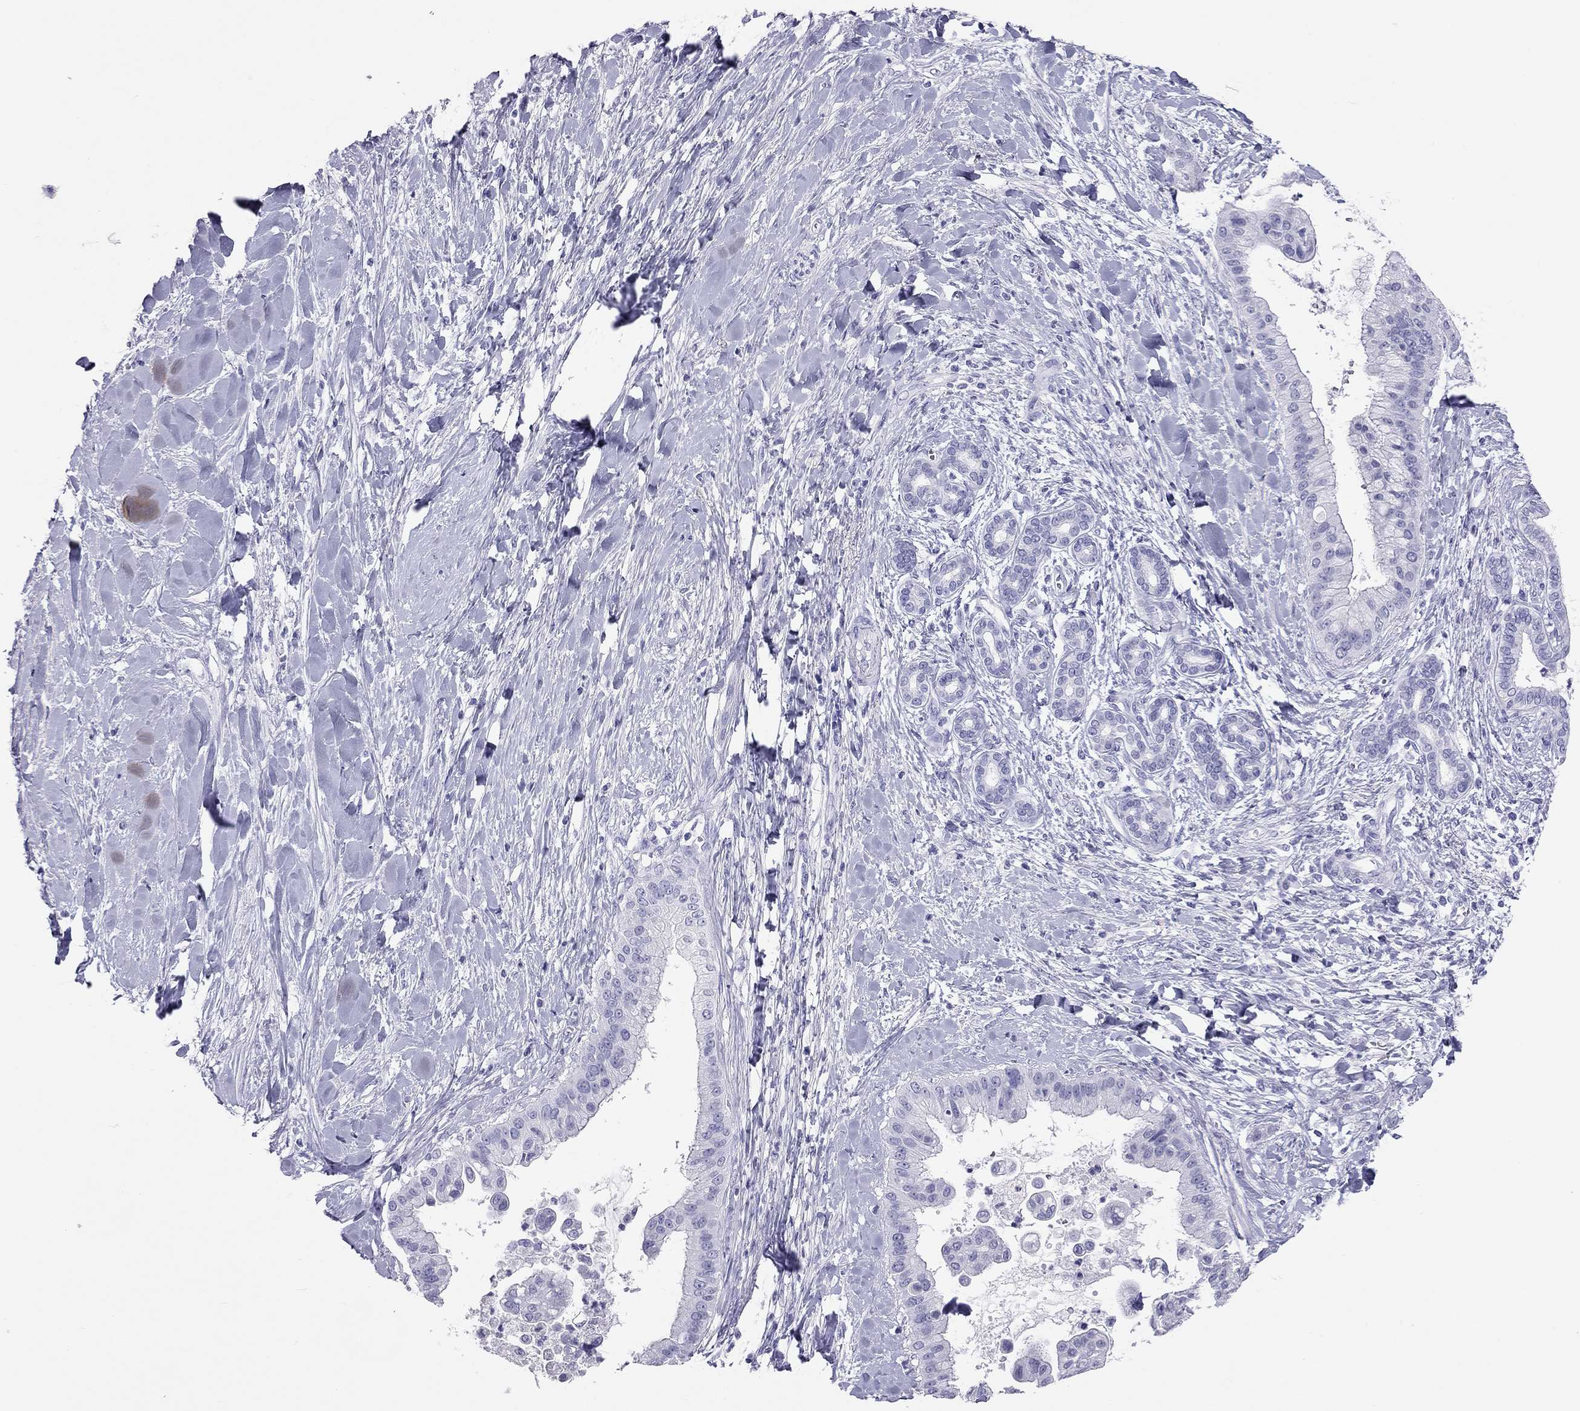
{"staining": {"intensity": "negative", "quantity": "none", "location": "none"}, "tissue": "liver cancer", "cell_type": "Tumor cells", "image_type": "cancer", "snomed": [{"axis": "morphology", "description": "Cholangiocarcinoma"}, {"axis": "topography", "description": "Liver"}], "caption": "The photomicrograph demonstrates no significant expression in tumor cells of liver cancer (cholangiocarcinoma).", "gene": "KLRG1", "patient": {"sex": "female", "age": 54}}